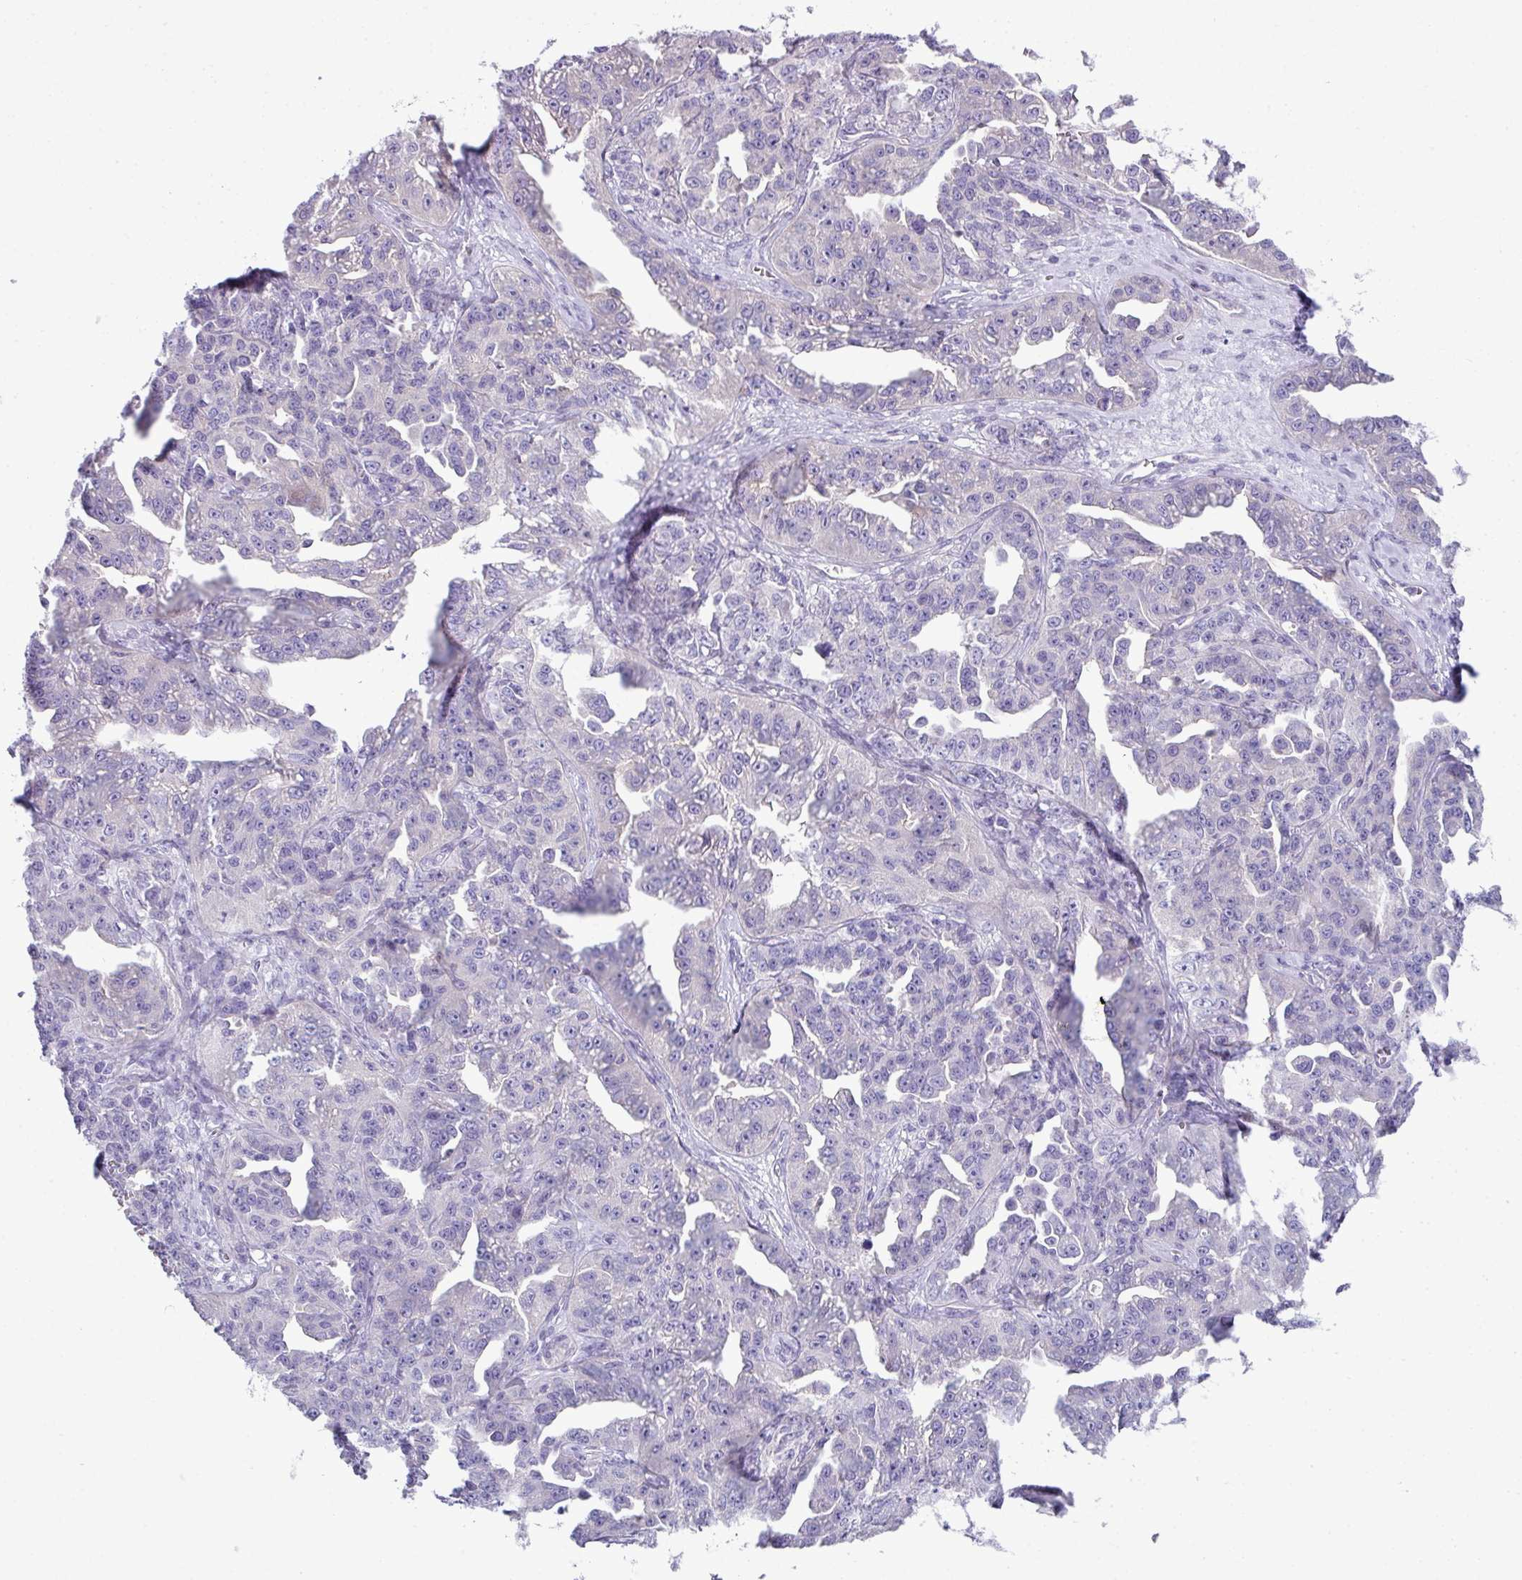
{"staining": {"intensity": "negative", "quantity": "none", "location": "none"}, "tissue": "ovarian cancer", "cell_type": "Tumor cells", "image_type": "cancer", "snomed": [{"axis": "morphology", "description": "Cystadenocarcinoma, serous, NOS"}, {"axis": "topography", "description": "Ovary"}], "caption": "Protein analysis of ovarian cancer (serous cystadenocarcinoma) exhibits no significant staining in tumor cells.", "gene": "ABCC5", "patient": {"sex": "female", "age": 75}}